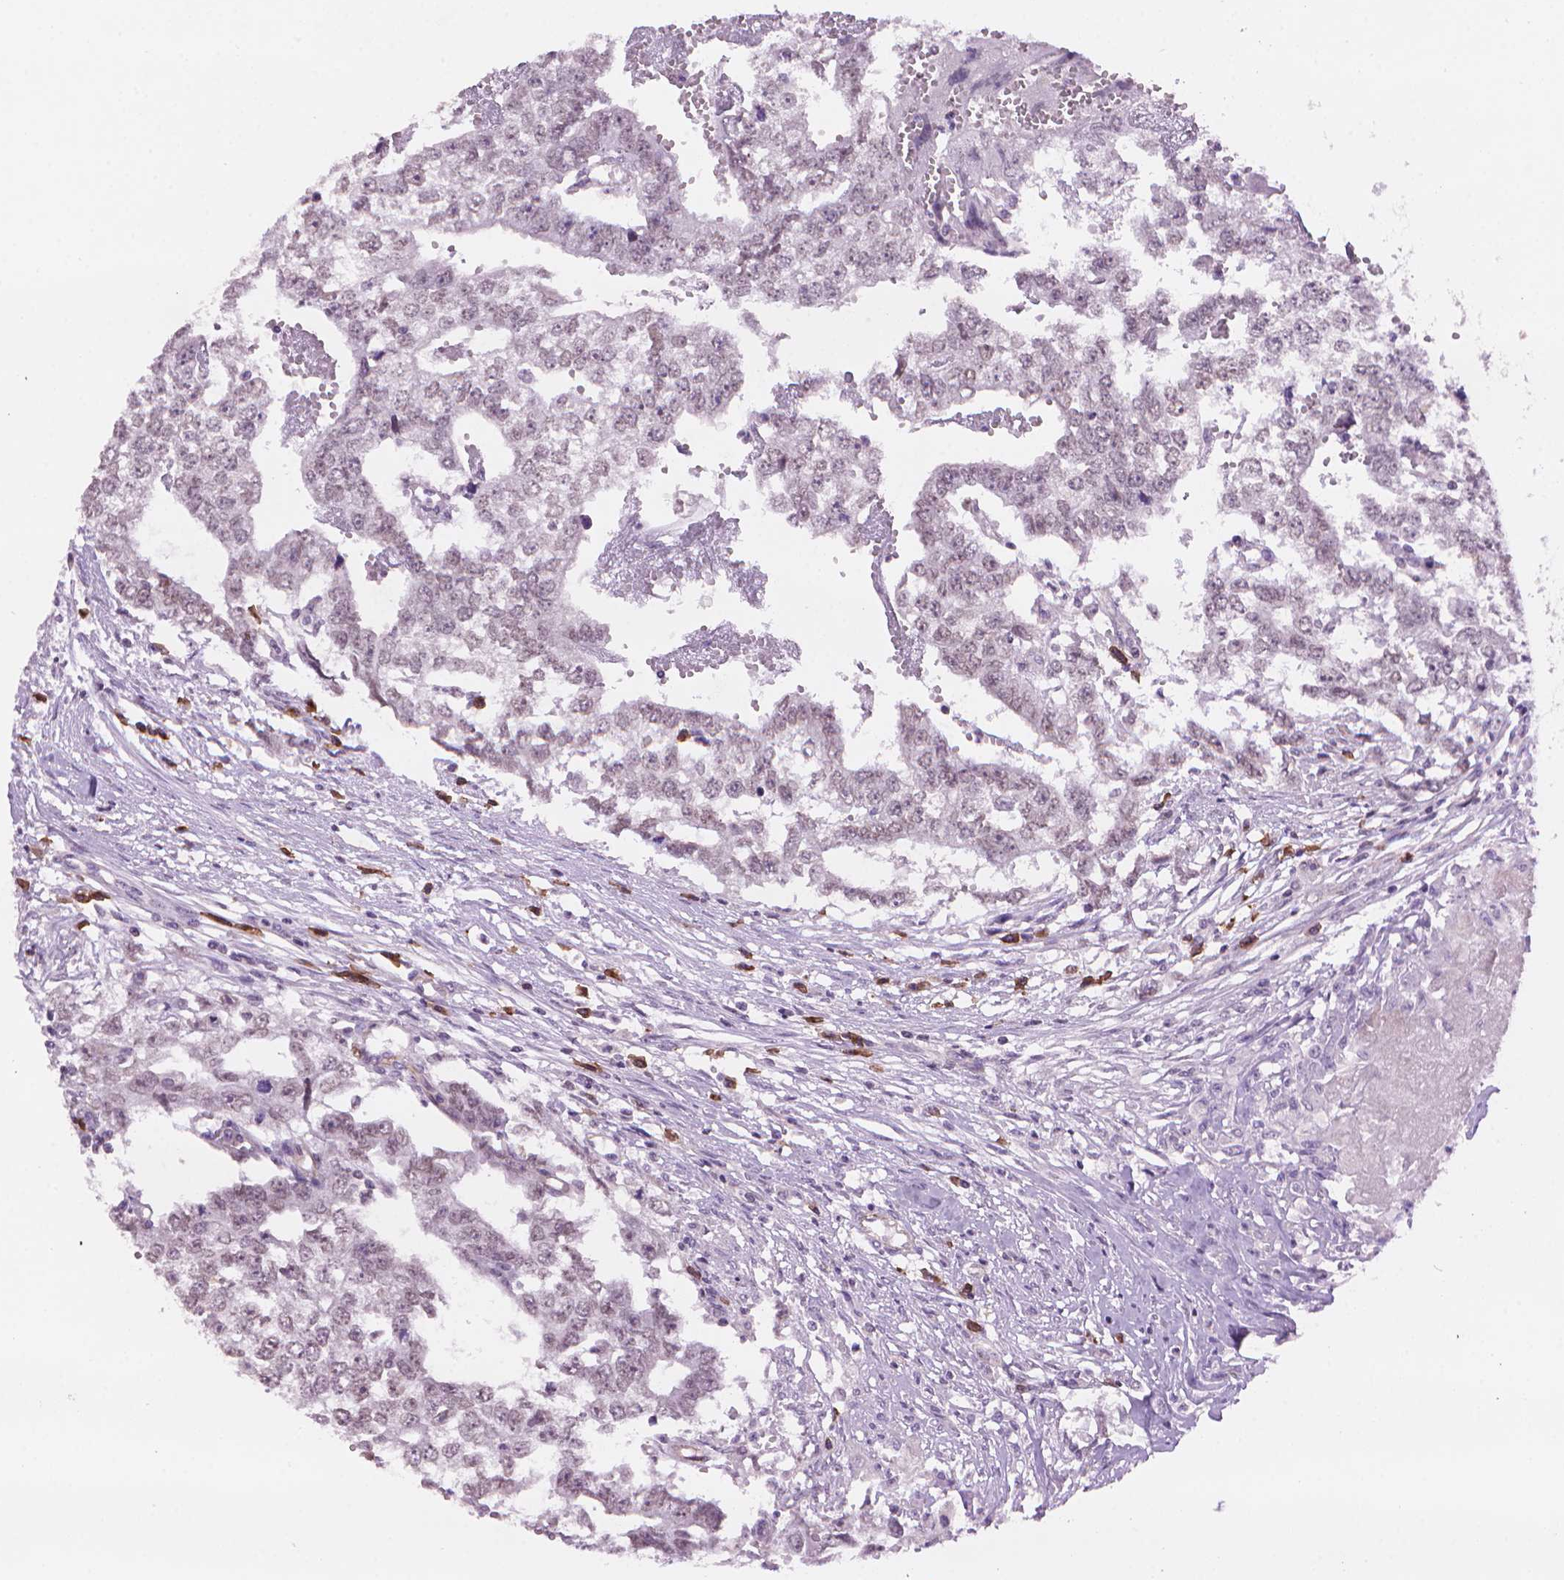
{"staining": {"intensity": "negative", "quantity": "none", "location": "none"}, "tissue": "testis cancer", "cell_type": "Tumor cells", "image_type": "cancer", "snomed": [{"axis": "morphology", "description": "Carcinoma, Embryonal, NOS"}, {"axis": "morphology", "description": "Teratoma, malignant, NOS"}, {"axis": "topography", "description": "Testis"}], "caption": "This is an immunohistochemistry (IHC) photomicrograph of human testis cancer (malignant teratoma). There is no staining in tumor cells.", "gene": "TMEM184A", "patient": {"sex": "male", "age": 24}}